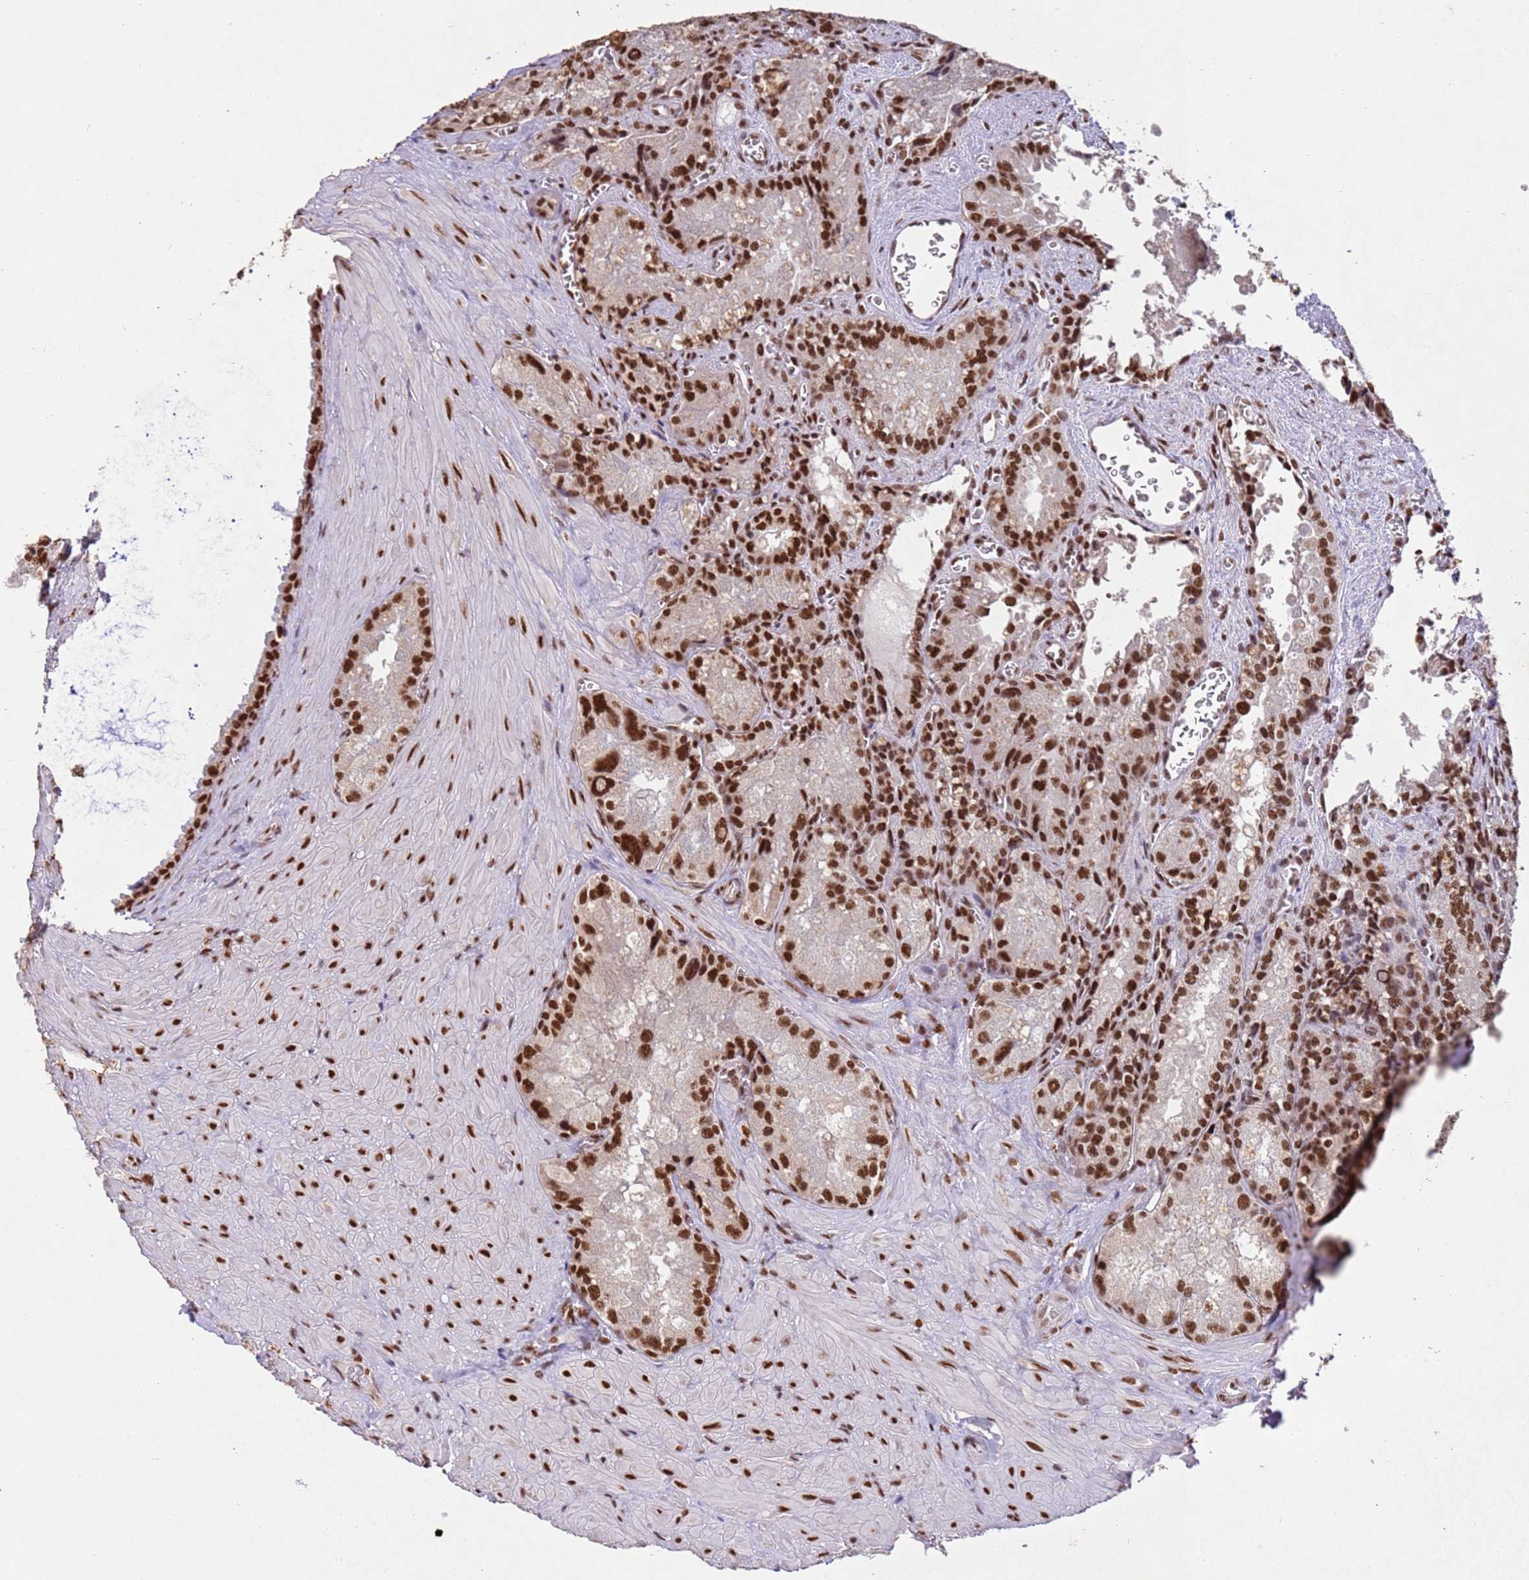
{"staining": {"intensity": "strong", "quantity": ">75%", "location": "nuclear"}, "tissue": "seminal vesicle", "cell_type": "Glandular cells", "image_type": "normal", "snomed": [{"axis": "morphology", "description": "Normal tissue, NOS"}, {"axis": "topography", "description": "Seminal veicle"}], "caption": "Seminal vesicle stained for a protein (brown) reveals strong nuclear positive staining in about >75% of glandular cells.", "gene": "ESF1", "patient": {"sex": "male", "age": 62}}